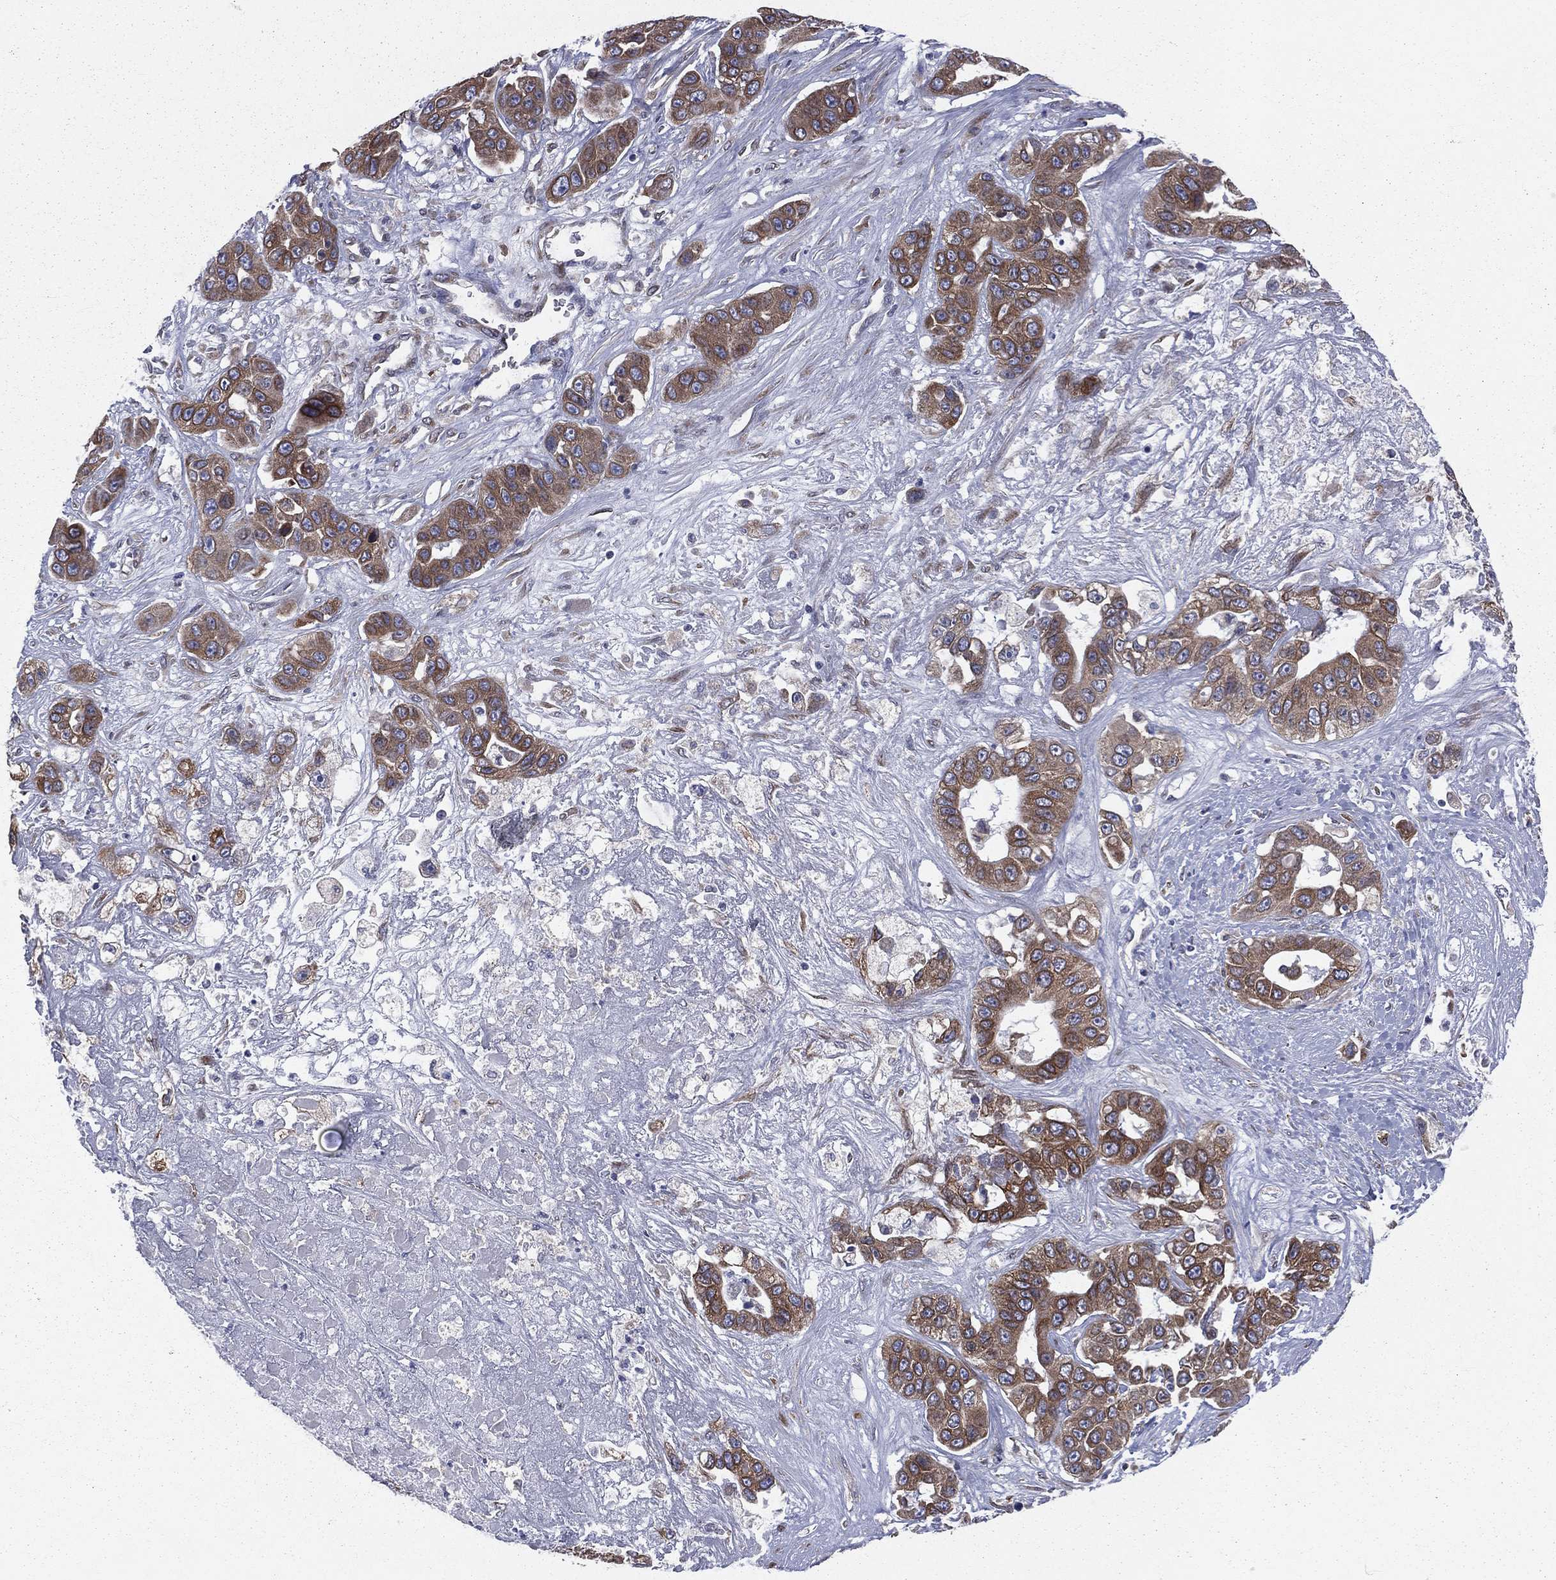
{"staining": {"intensity": "moderate", "quantity": ">75%", "location": "cytoplasmic/membranous"}, "tissue": "liver cancer", "cell_type": "Tumor cells", "image_type": "cancer", "snomed": [{"axis": "morphology", "description": "Cholangiocarcinoma"}, {"axis": "topography", "description": "Liver"}], "caption": "The photomicrograph reveals a brown stain indicating the presence of a protein in the cytoplasmic/membranous of tumor cells in cholangiocarcinoma (liver). Nuclei are stained in blue.", "gene": "PGRMC1", "patient": {"sex": "female", "age": 52}}